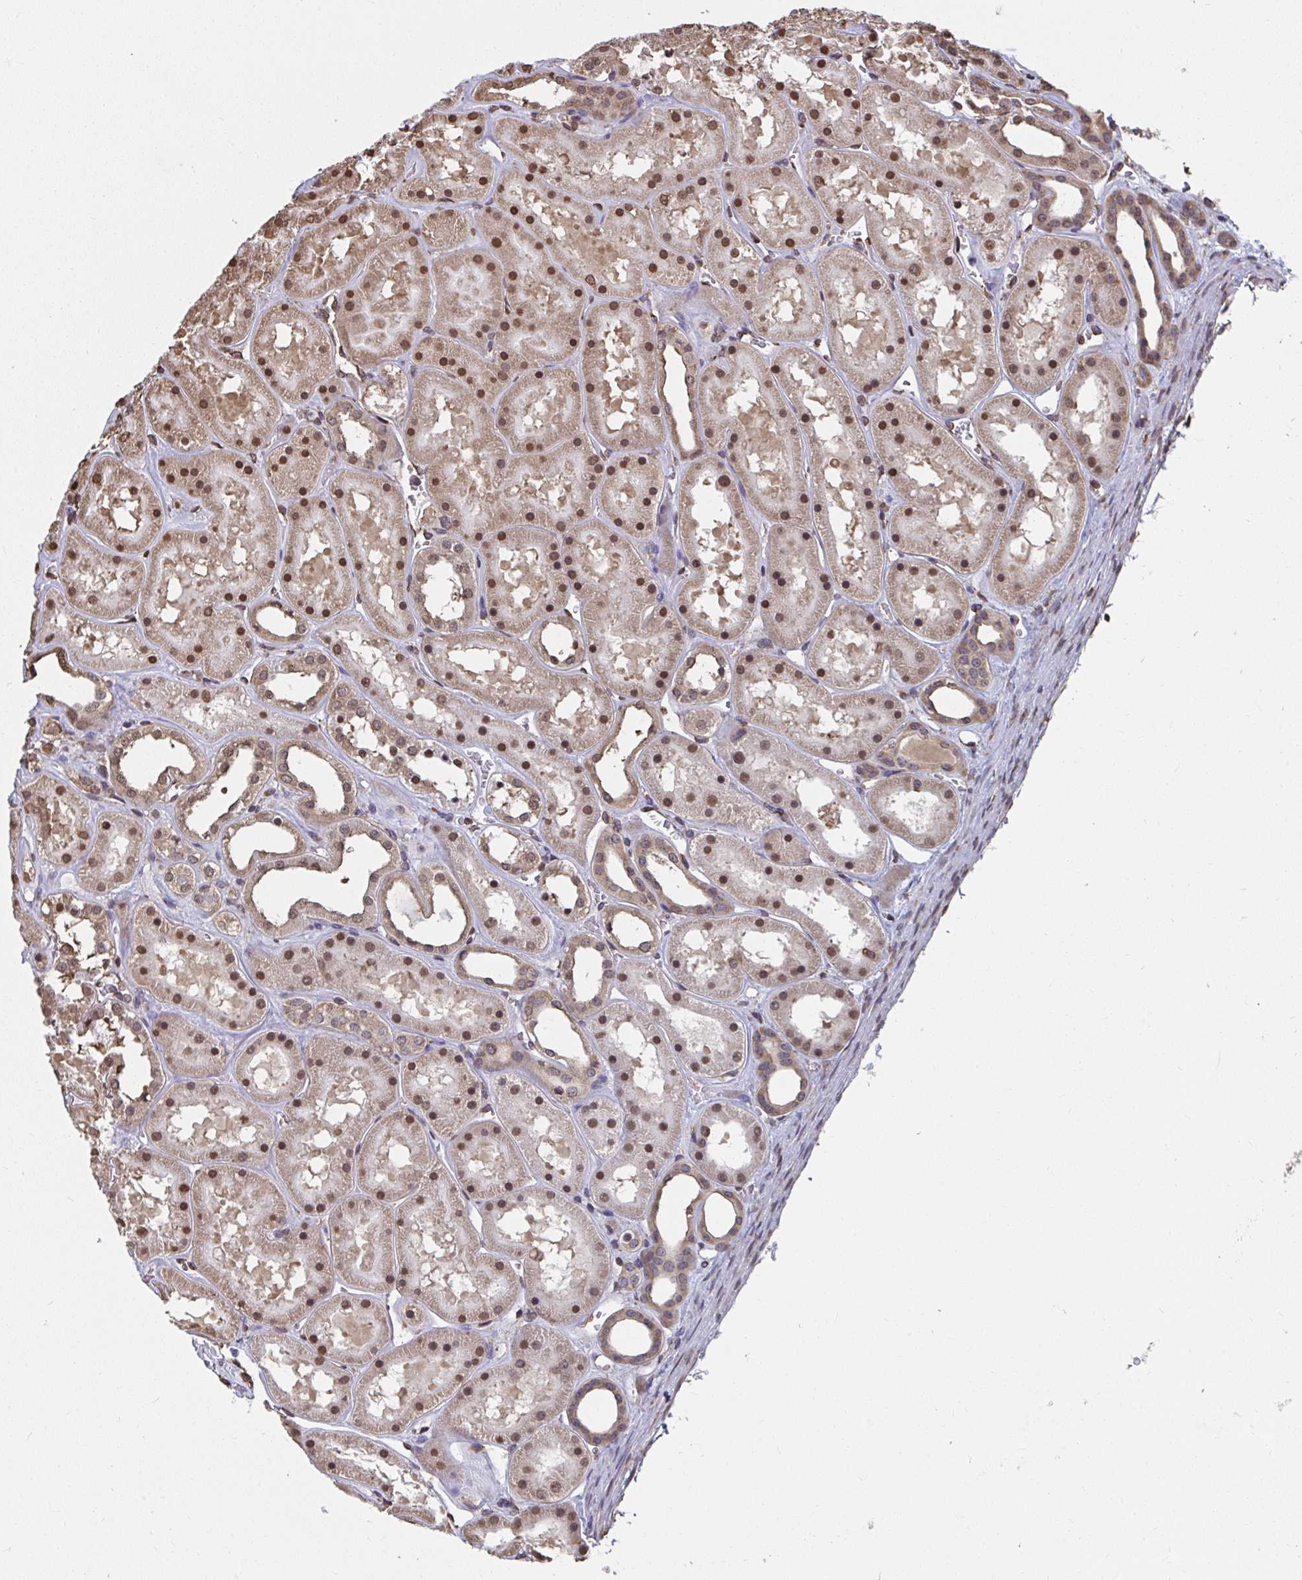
{"staining": {"intensity": "weak", "quantity": "<25%", "location": "cytoplasmic/membranous,nuclear"}, "tissue": "kidney", "cell_type": "Cells in glomeruli", "image_type": "normal", "snomed": [{"axis": "morphology", "description": "Normal tissue, NOS"}, {"axis": "topography", "description": "Kidney"}], "caption": "Immunohistochemistry of benign human kidney demonstrates no staining in cells in glomeruli.", "gene": "SYNCRIP", "patient": {"sex": "female", "age": 41}}